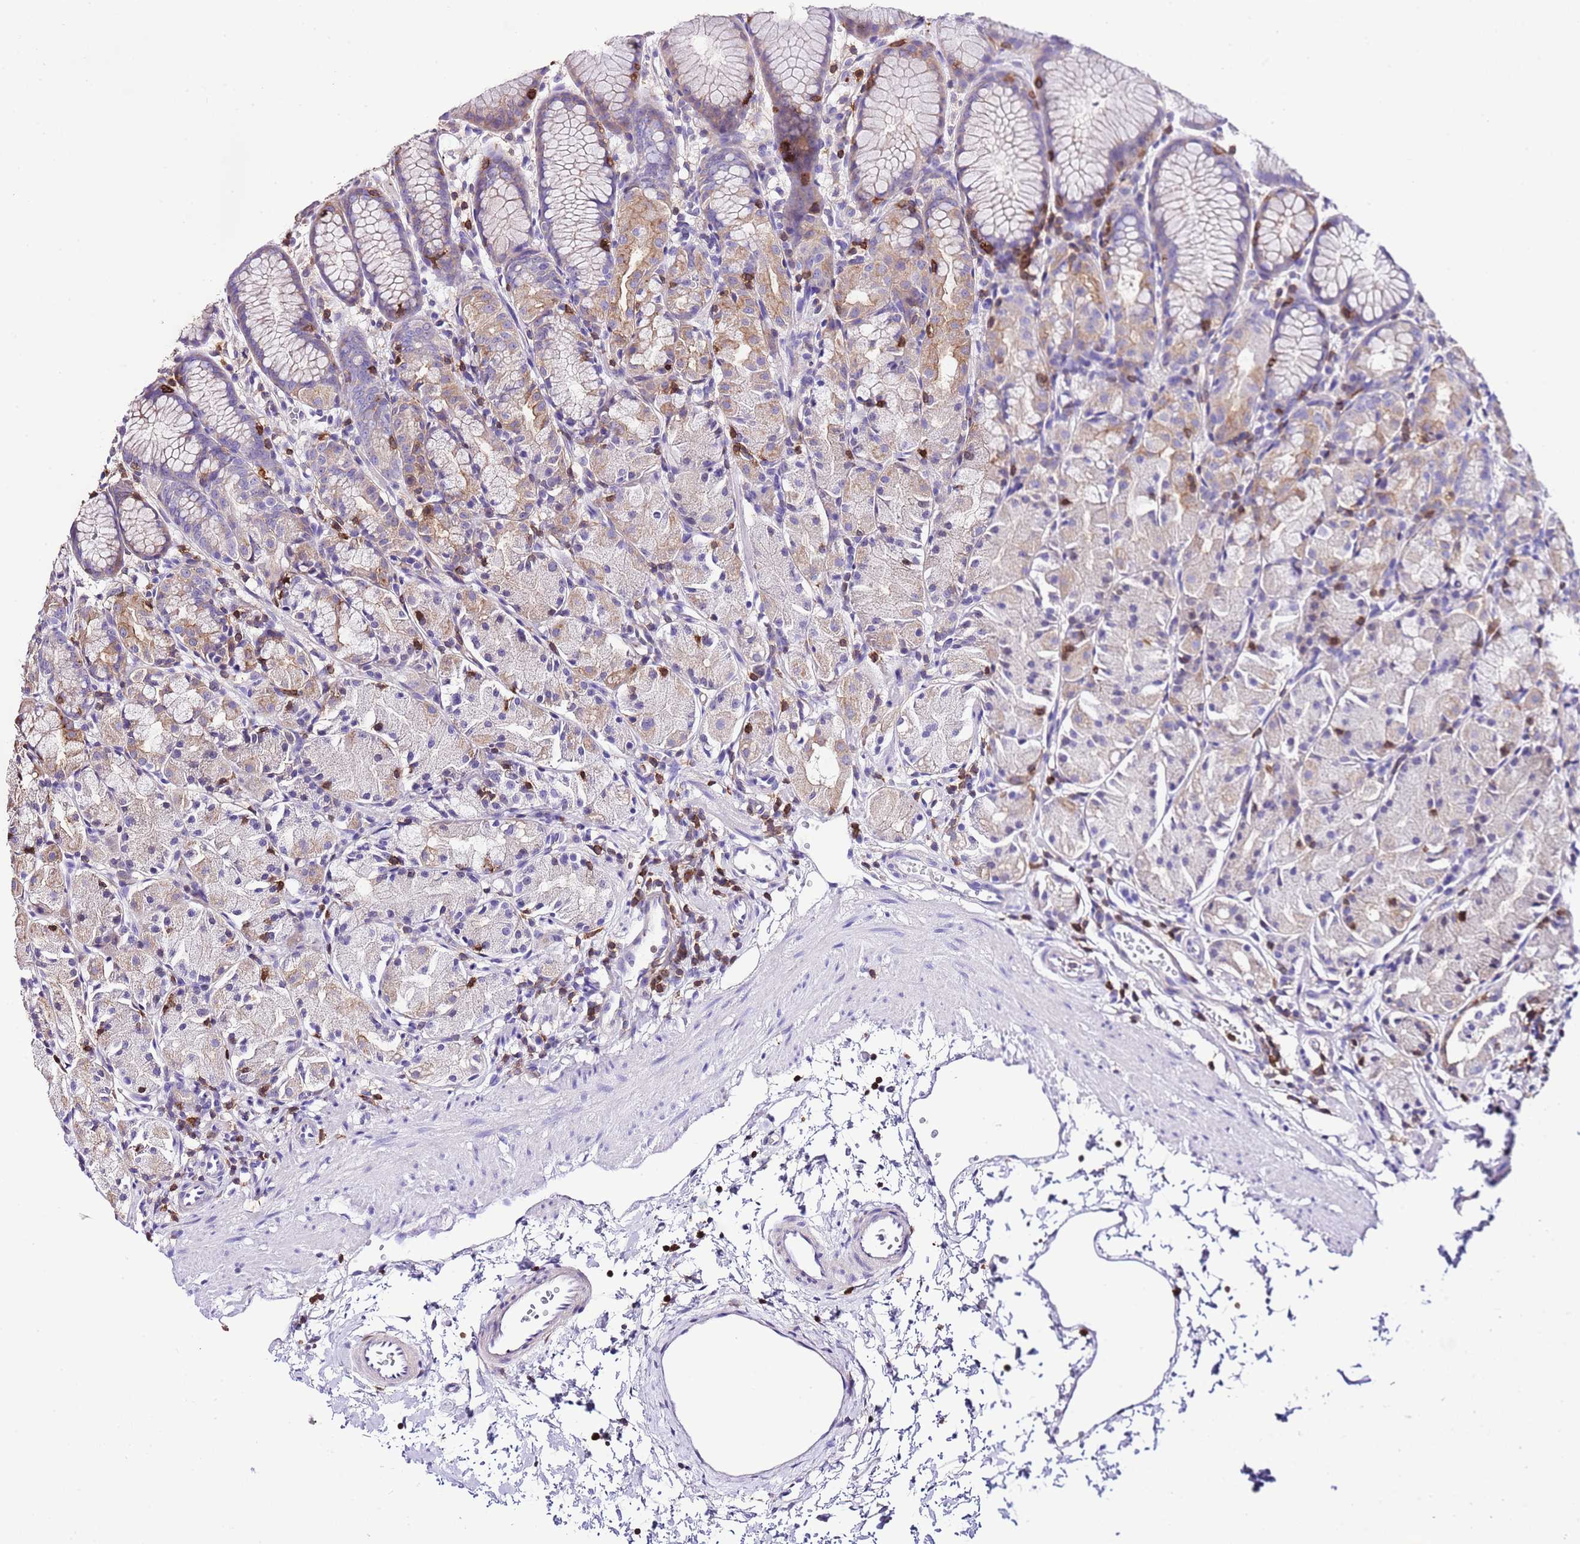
{"staining": {"intensity": "moderate", "quantity": "<25%", "location": "cytoplasmic/membranous"}, "tissue": "stomach", "cell_type": "Glandular cells", "image_type": "normal", "snomed": [{"axis": "morphology", "description": "Normal tissue, NOS"}, {"axis": "topography", "description": "Stomach, upper"}], "caption": "Stomach stained with DAB immunohistochemistry exhibits low levels of moderate cytoplasmic/membranous staining in about <25% of glandular cells.", "gene": "CNN2", "patient": {"sex": "male", "age": 47}}